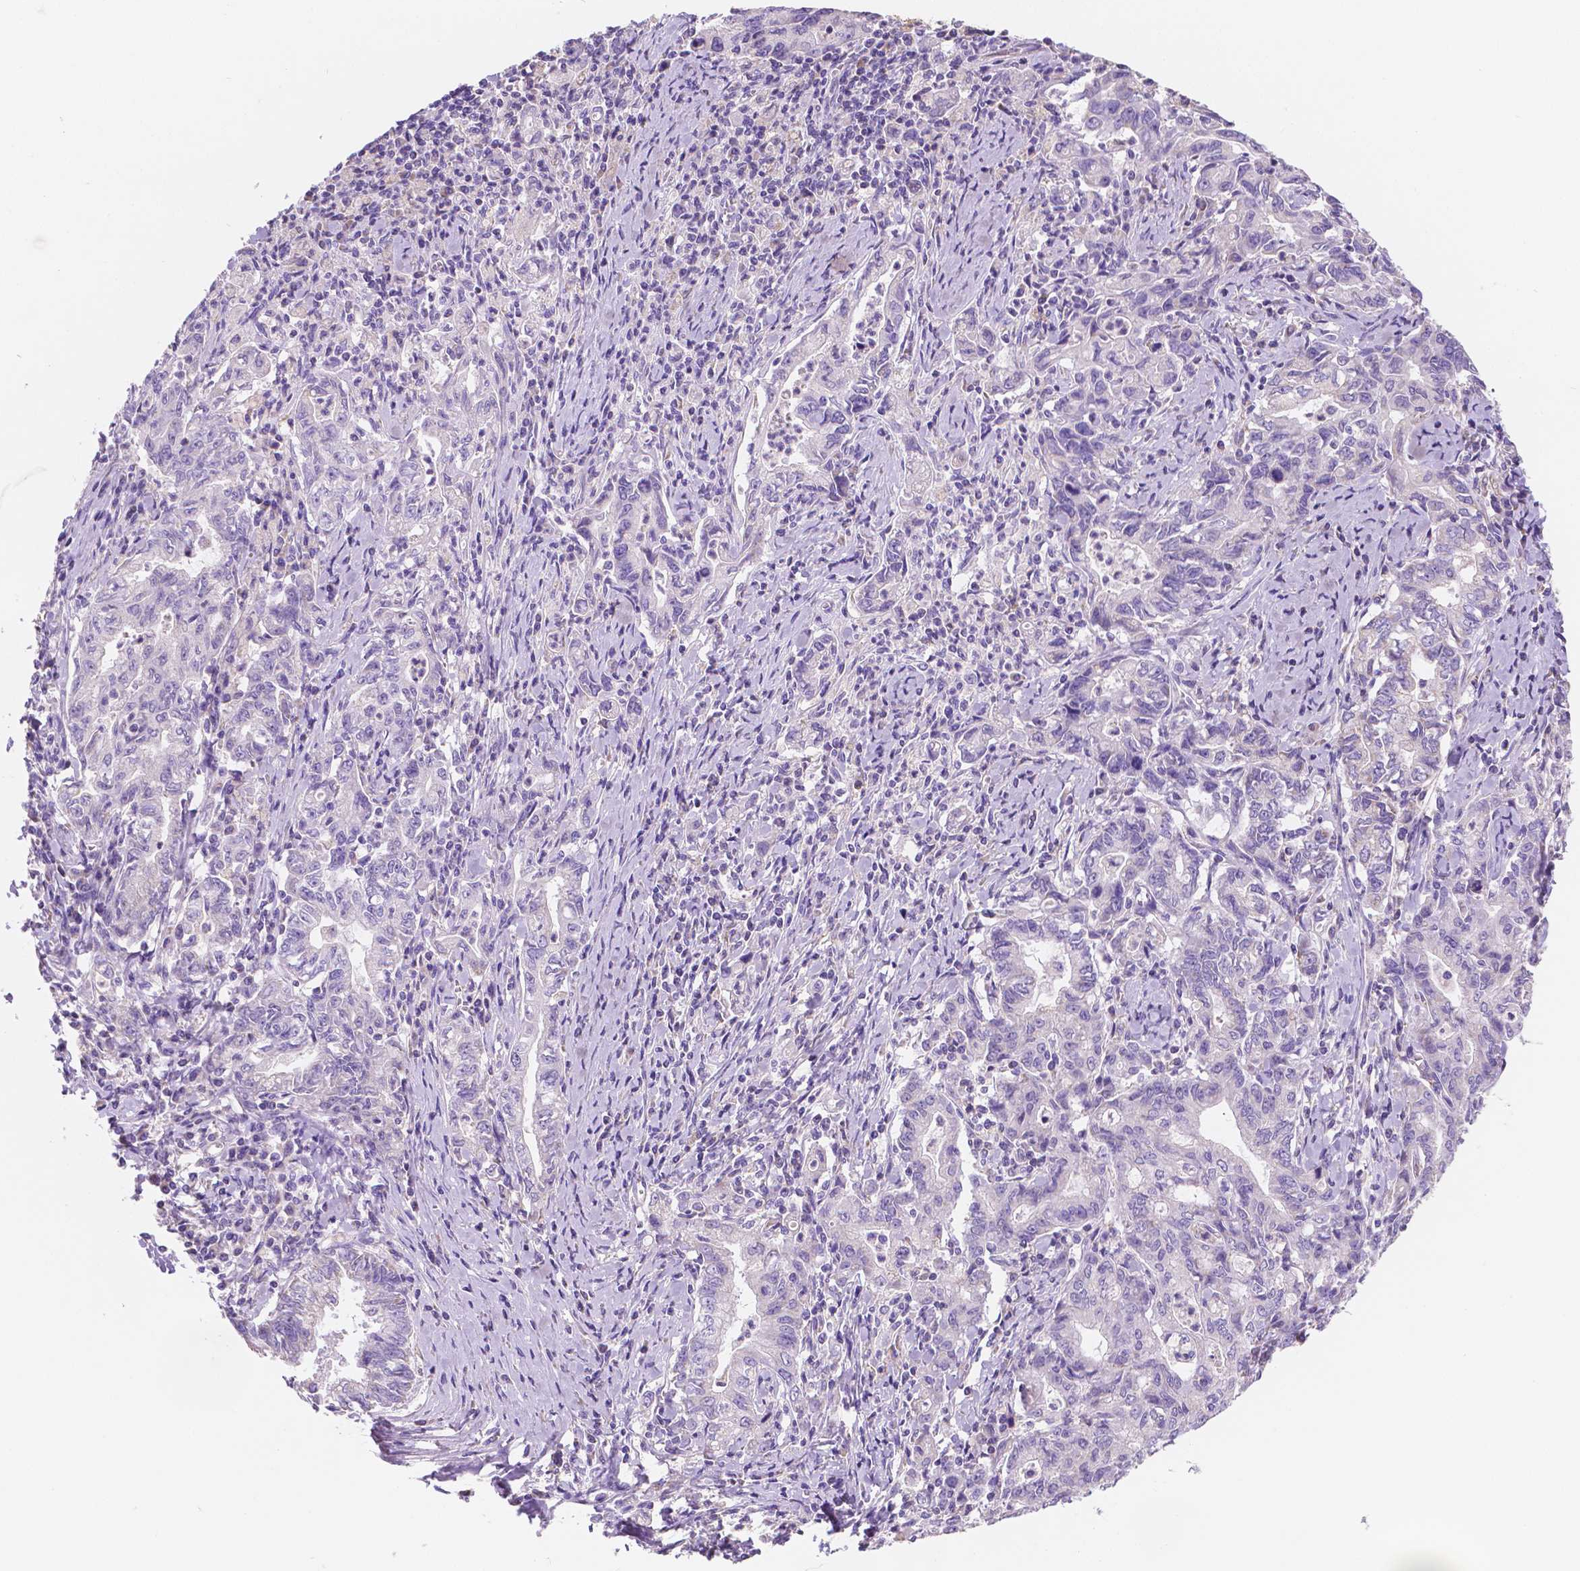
{"staining": {"intensity": "negative", "quantity": "none", "location": "none"}, "tissue": "stomach cancer", "cell_type": "Tumor cells", "image_type": "cancer", "snomed": [{"axis": "morphology", "description": "Adenocarcinoma, NOS"}, {"axis": "topography", "description": "Stomach, upper"}], "caption": "An immunohistochemistry (IHC) image of stomach cancer is shown. There is no staining in tumor cells of stomach cancer. (Immunohistochemistry (ihc), brightfield microscopy, high magnification).", "gene": "TMEM130", "patient": {"sex": "female", "age": 79}}